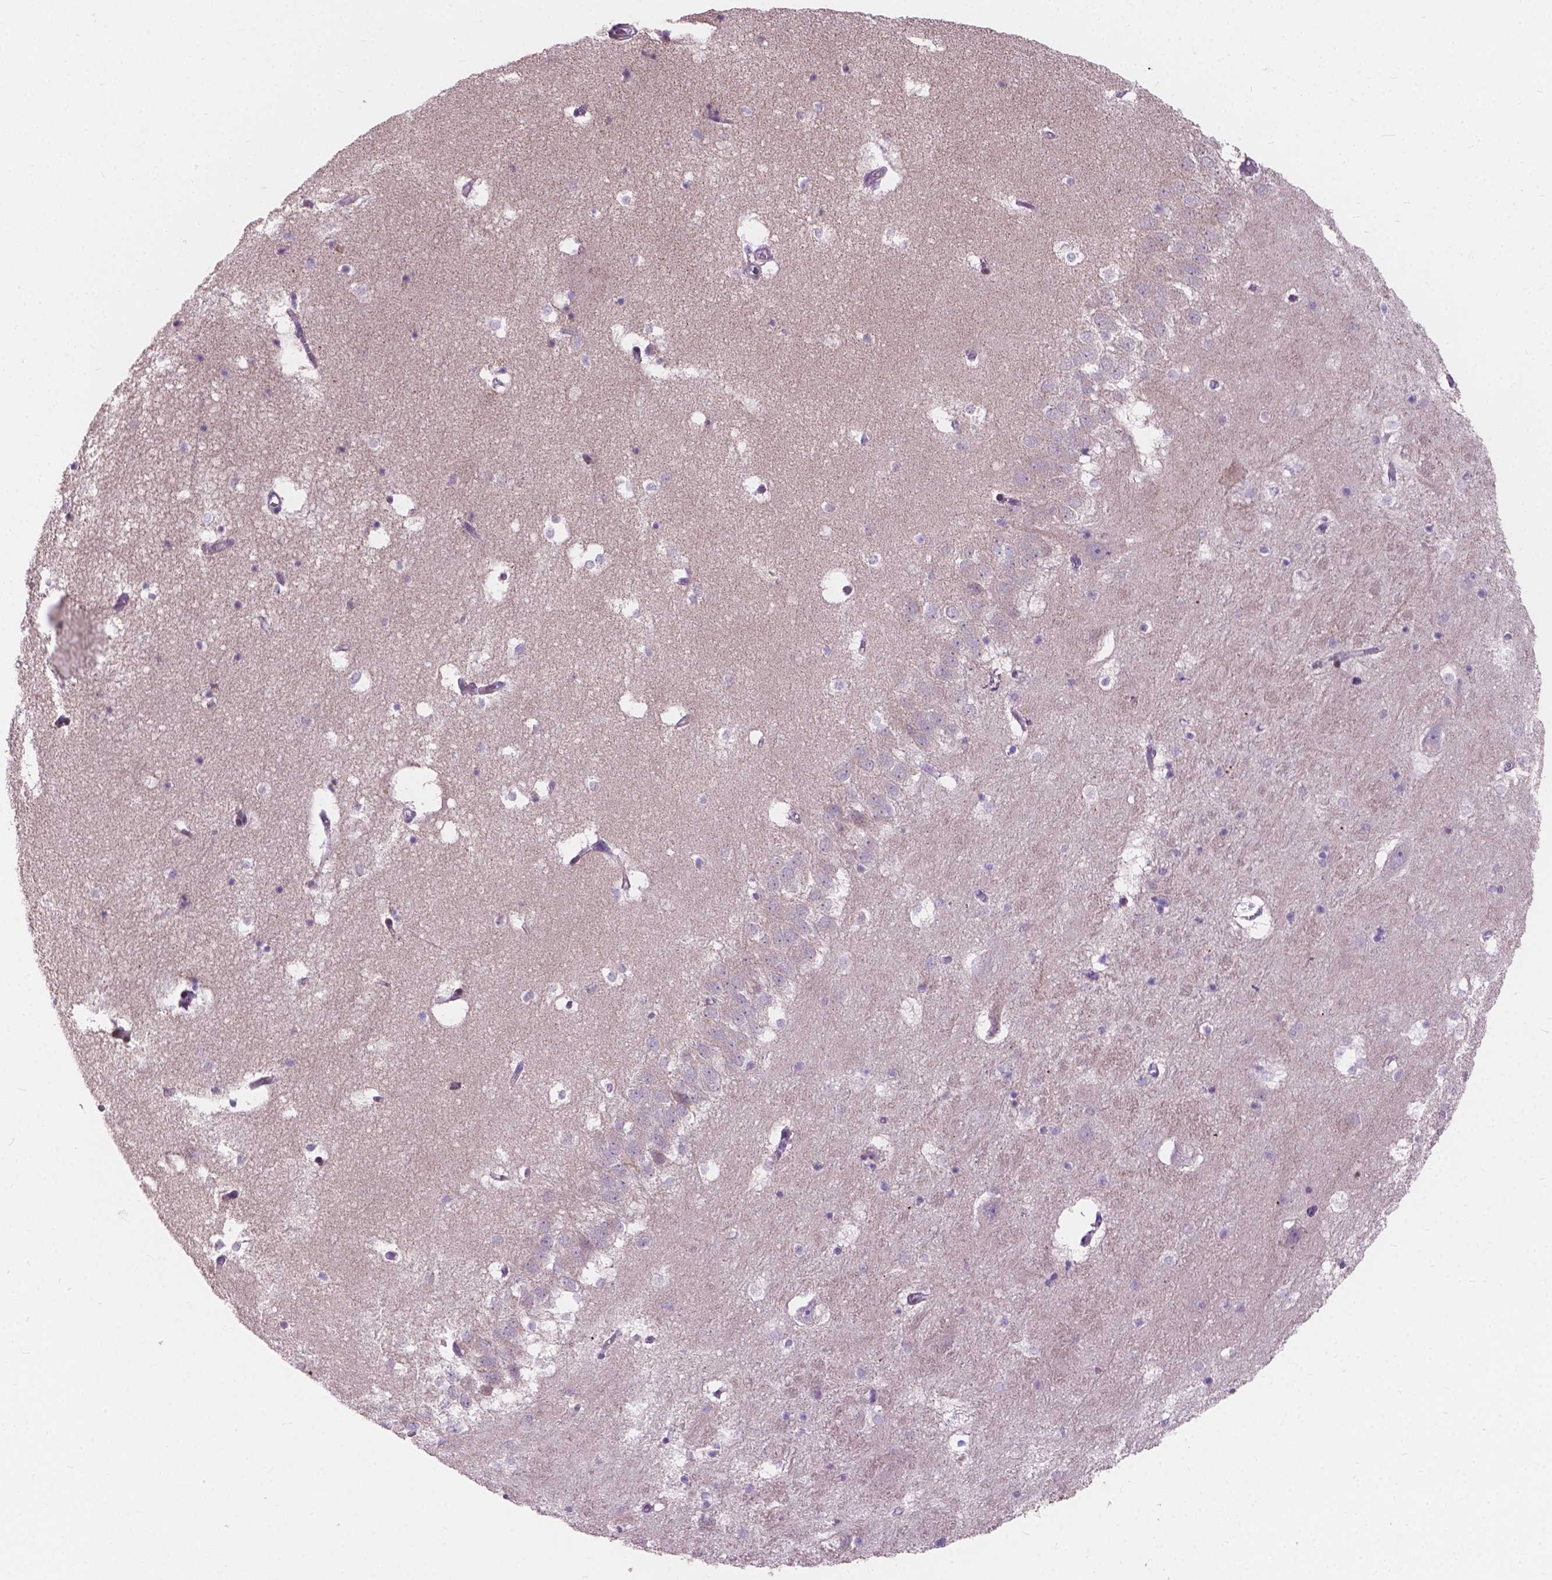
{"staining": {"intensity": "negative", "quantity": "none", "location": "none"}, "tissue": "hippocampus", "cell_type": "Glial cells", "image_type": "normal", "snomed": [{"axis": "morphology", "description": "Normal tissue, NOS"}, {"axis": "topography", "description": "Hippocampus"}], "caption": "This is an immunohistochemistry (IHC) image of unremarkable human hippocampus. There is no positivity in glial cells.", "gene": "MYH14", "patient": {"sex": "male", "age": 58}}